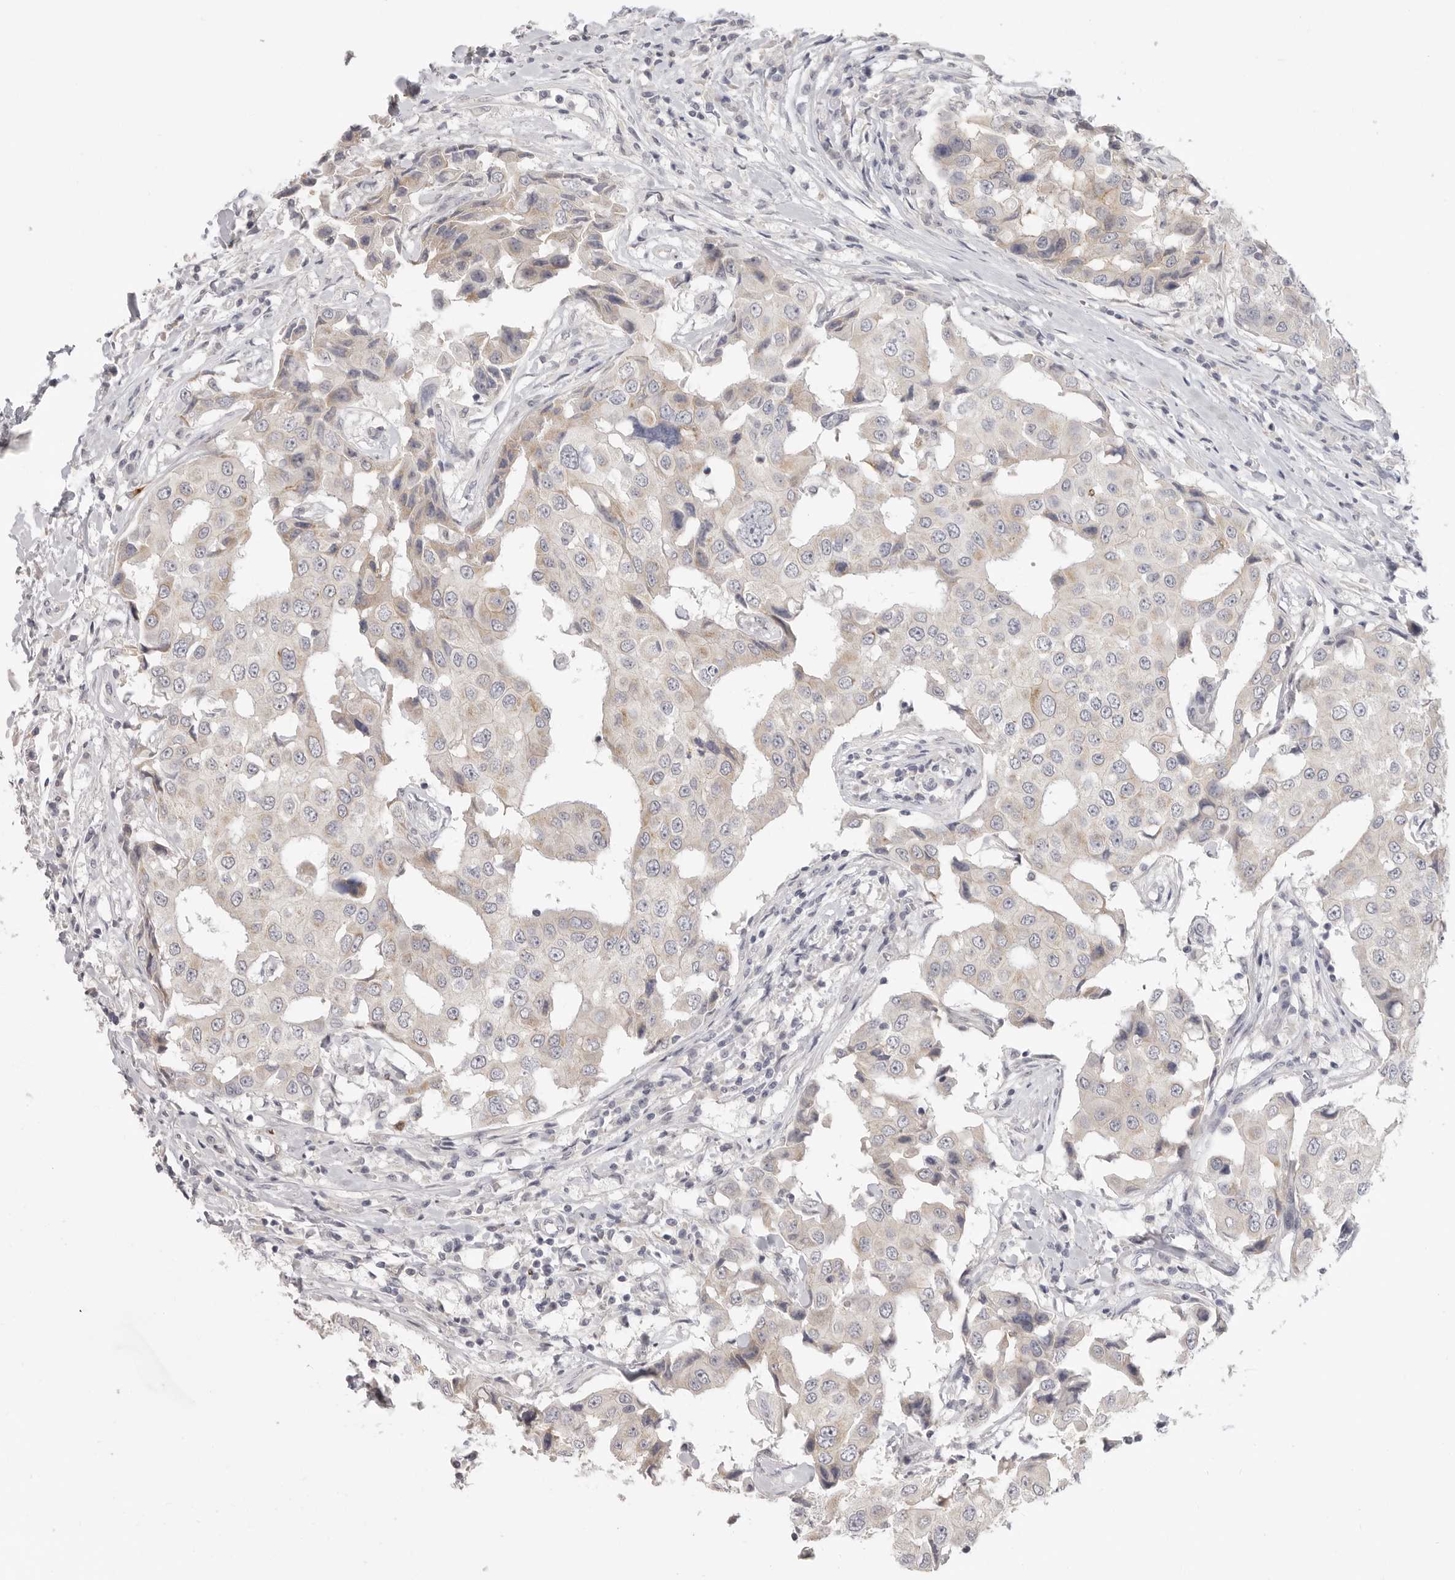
{"staining": {"intensity": "weak", "quantity": "<25%", "location": "cytoplasmic/membranous"}, "tissue": "breast cancer", "cell_type": "Tumor cells", "image_type": "cancer", "snomed": [{"axis": "morphology", "description": "Duct carcinoma"}, {"axis": "topography", "description": "Breast"}], "caption": "Protein analysis of breast invasive ductal carcinoma reveals no significant expression in tumor cells.", "gene": "XIRP1", "patient": {"sex": "female", "age": 27}}